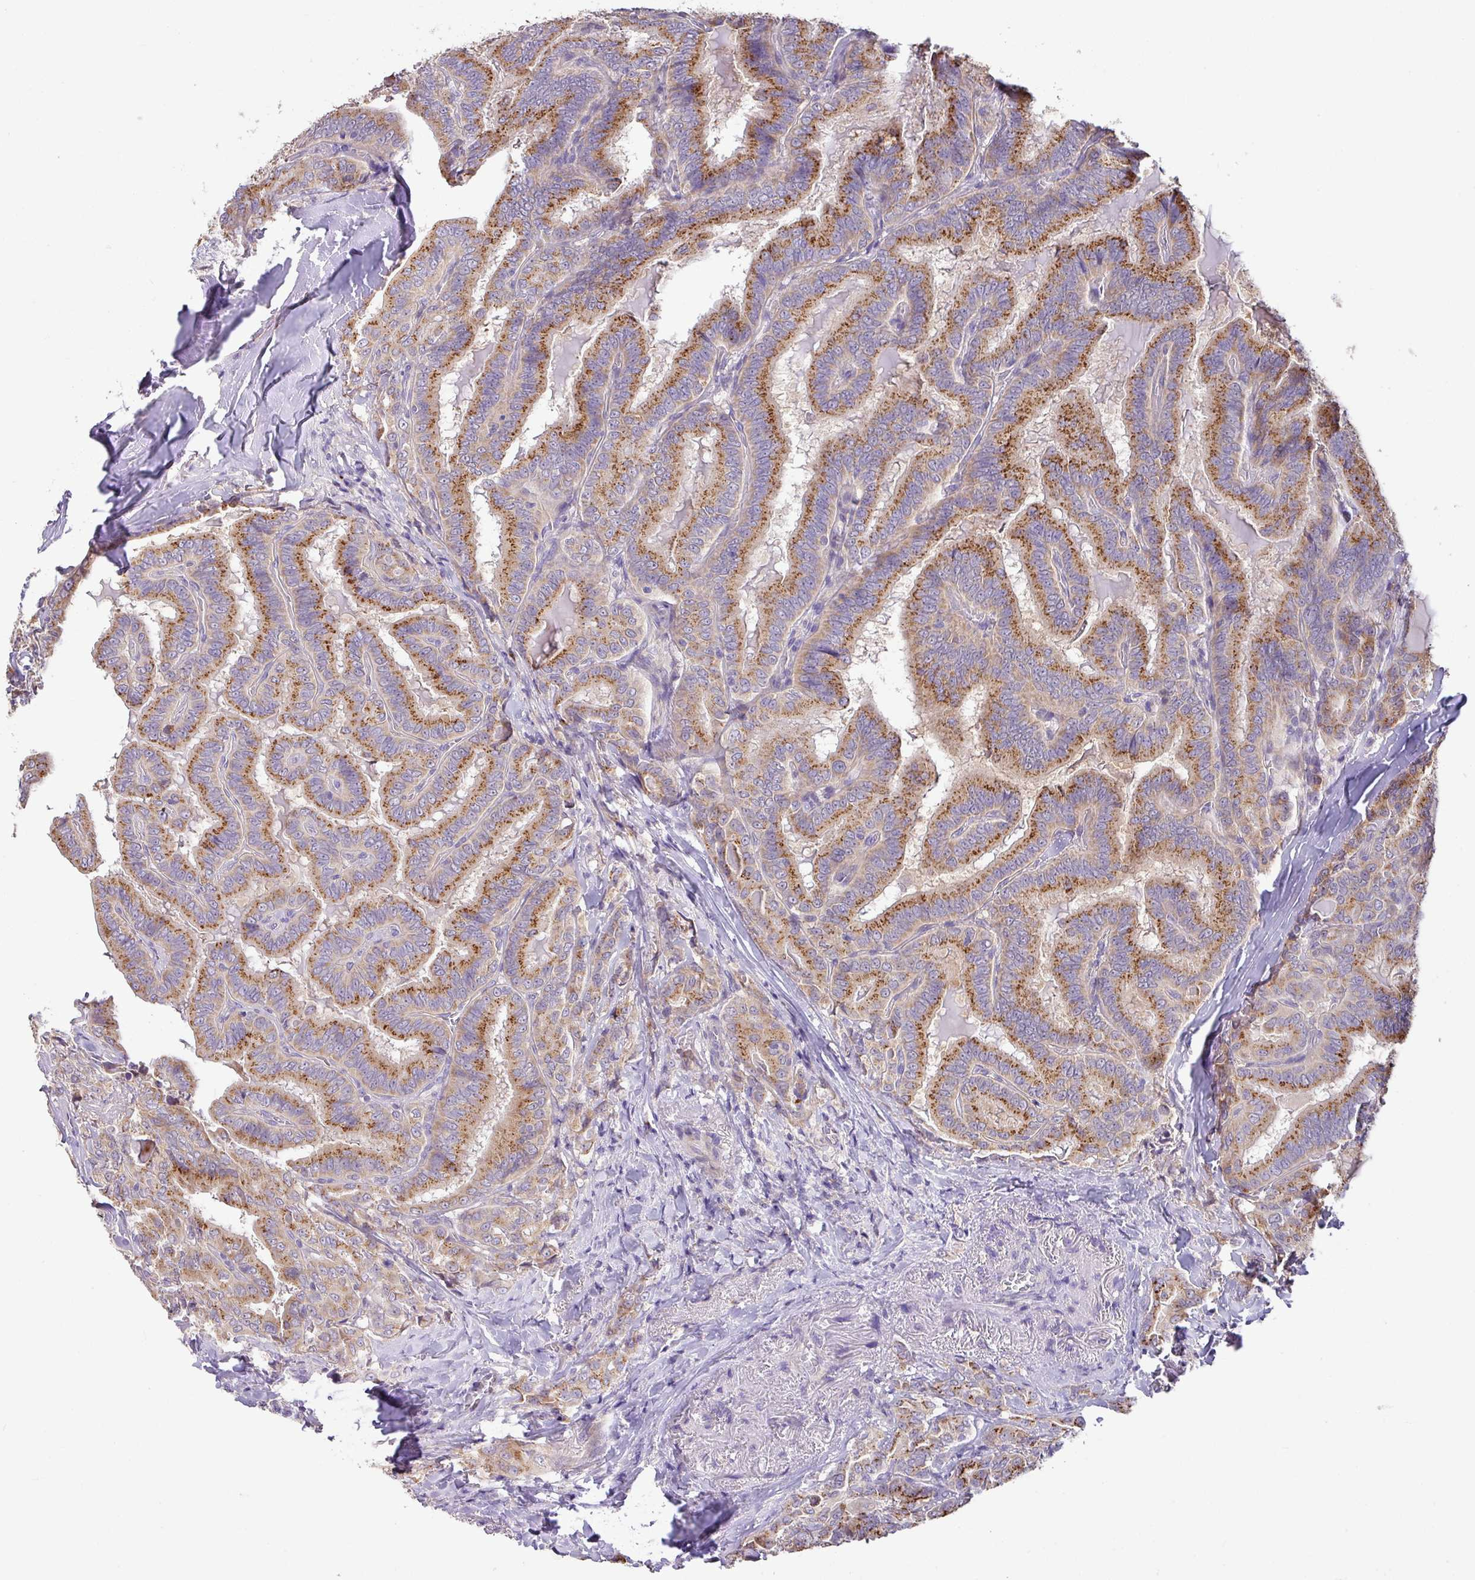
{"staining": {"intensity": "moderate", "quantity": ">75%", "location": "cytoplasmic/membranous"}, "tissue": "thyroid cancer", "cell_type": "Tumor cells", "image_type": "cancer", "snomed": [{"axis": "morphology", "description": "Papillary adenocarcinoma, NOS"}, {"axis": "topography", "description": "Thyroid gland"}], "caption": "DAB (3,3'-diaminobenzidine) immunohistochemical staining of thyroid papillary adenocarcinoma reveals moderate cytoplasmic/membranous protein staining in approximately >75% of tumor cells.", "gene": "GALNT12", "patient": {"sex": "male", "age": 61}}